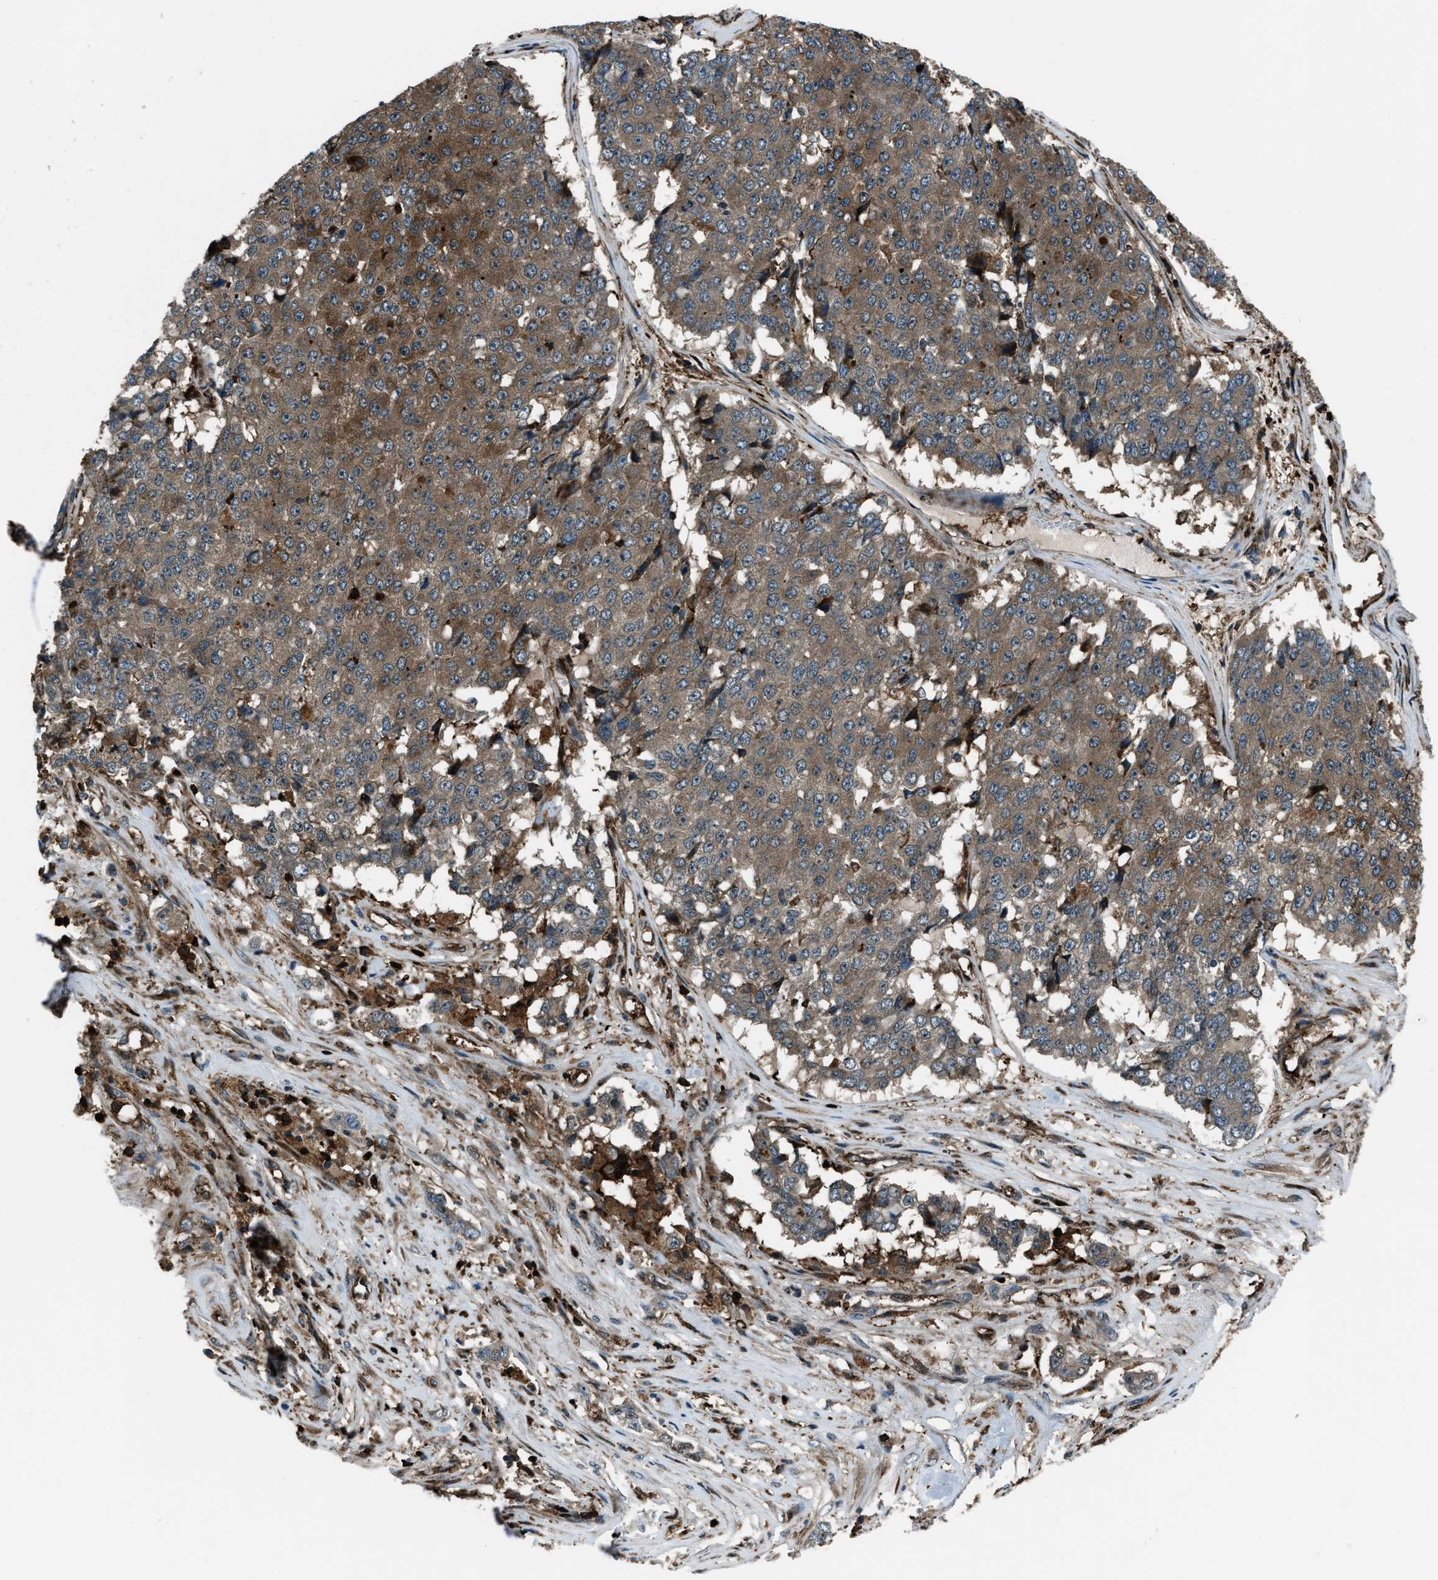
{"staining": {"intensity": "moderate", "quantity": ">75%", "location": "cytoplasmic/membranous"}, "tissue": "pancreatic cancer", "cell_type": "Tumor cells", "image_type": "cancer", "snomed": [{"axis": "morphology", "description": "Adenocarcinoma, NOS"}, {"axis": "topography", "description": "Pancreas"}], "caption": "Pancreatic cancer stained with a protein marker shows moderate staining in tumor cells.", "gene": "SNX30", "patient": {"sex": "male", "age": 50}}